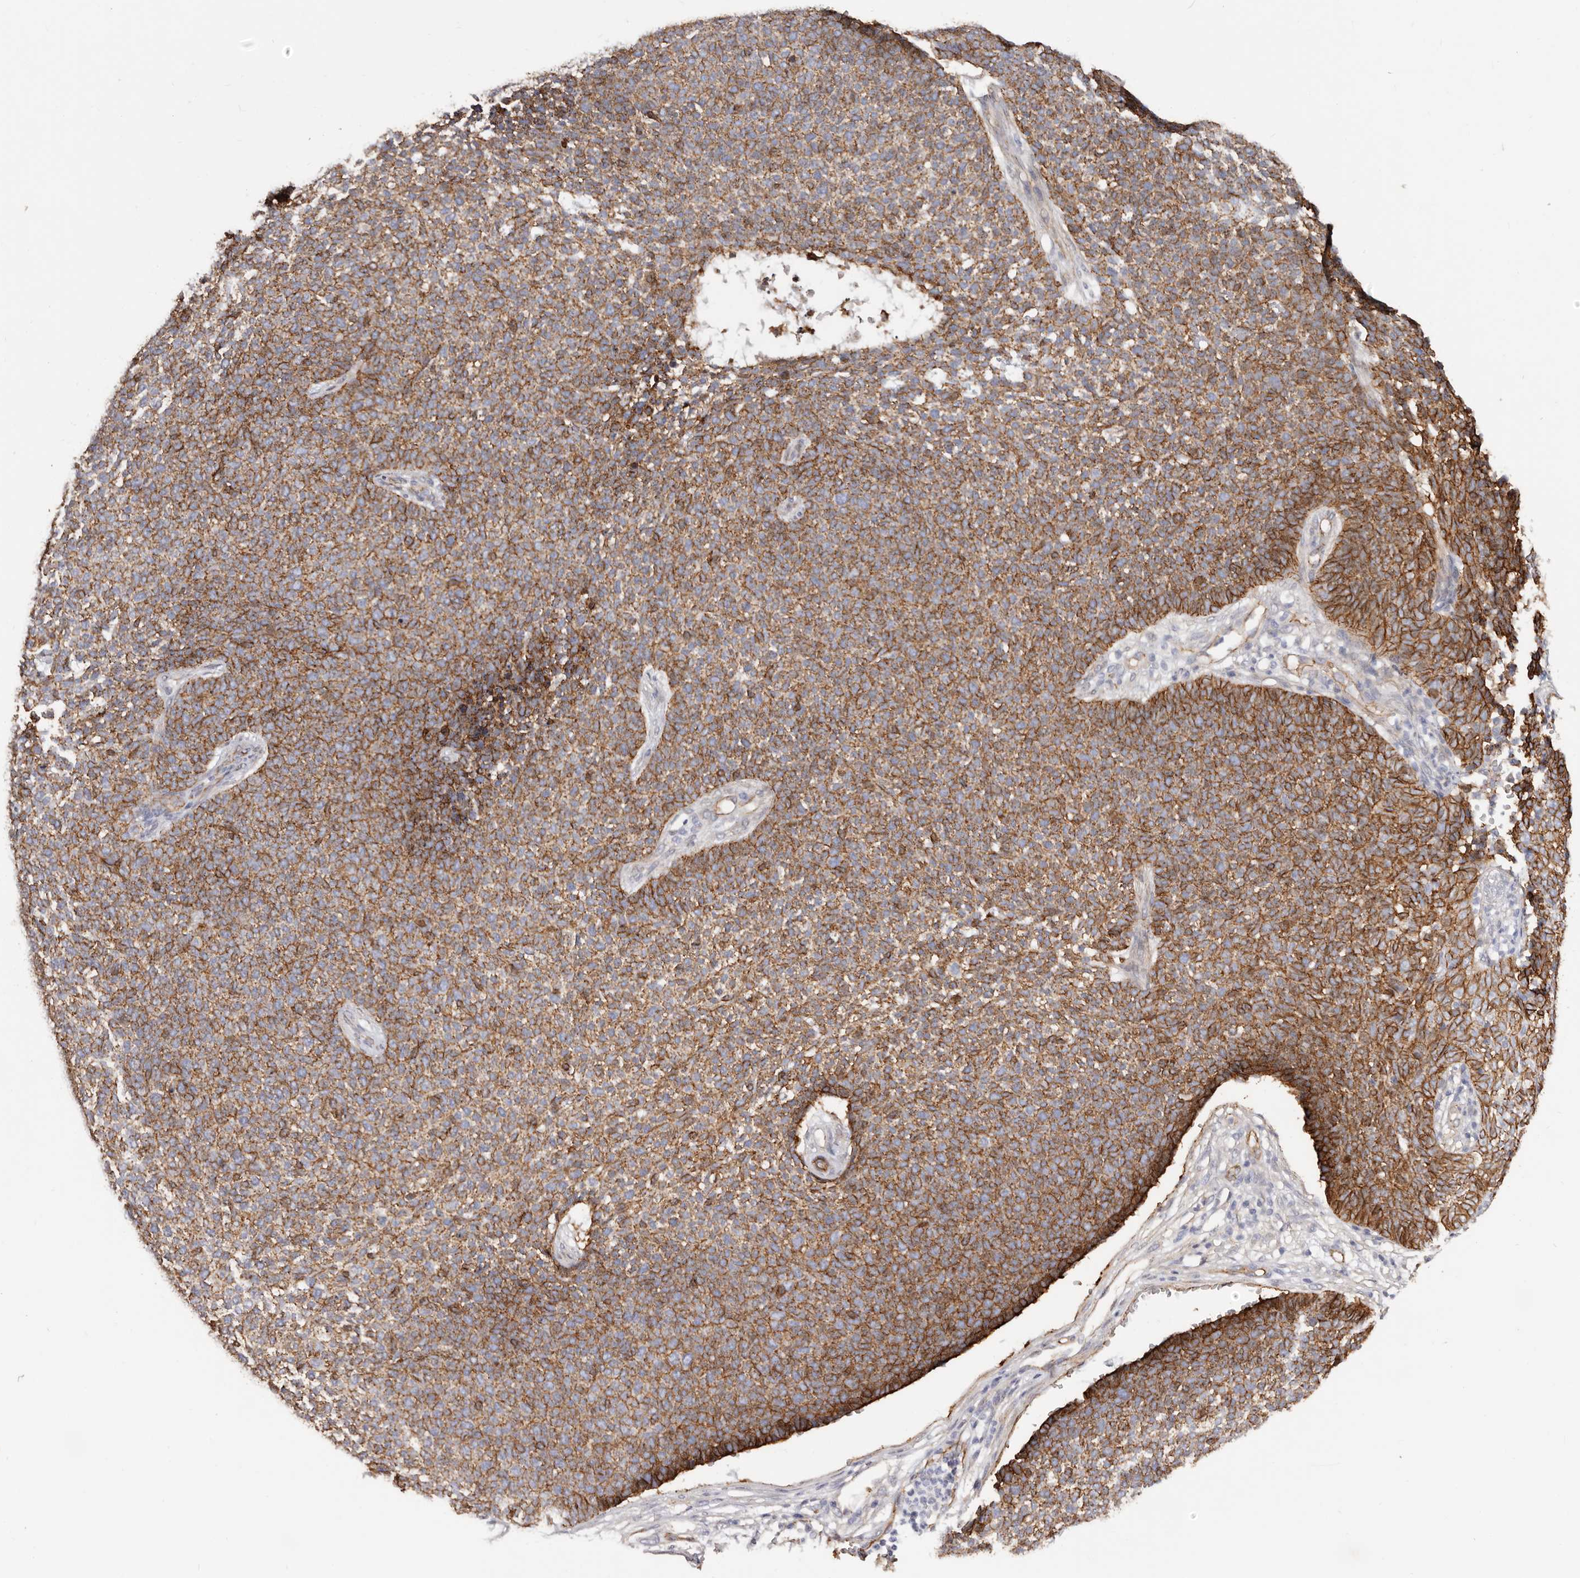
{"staining": {"intensity": "strong", "quantity": ">75%", "location": "cytoplasmic/membranous"}, "tissue": "skin cancer", "cell_type": "Tumor cells", "image_type": "cancer", "snomed": [{"axis": "morphology", "description": "Basal cell carcinoma"}, {"axis": "topography", "description": "Skin"}], "caption": "Basal cell carcinoma (skin) stained for a protein displays strong cytoplasmic/membranous positivity in tumor cells. The protein is stained brown, and the nuclei are stained in blue (DAB (3,3'-diaminobenzidine) IHC with brightfield microscopy, high magnification).", "gene": "CTNNB1", "patient": {"sex": "female", "age": 84}}